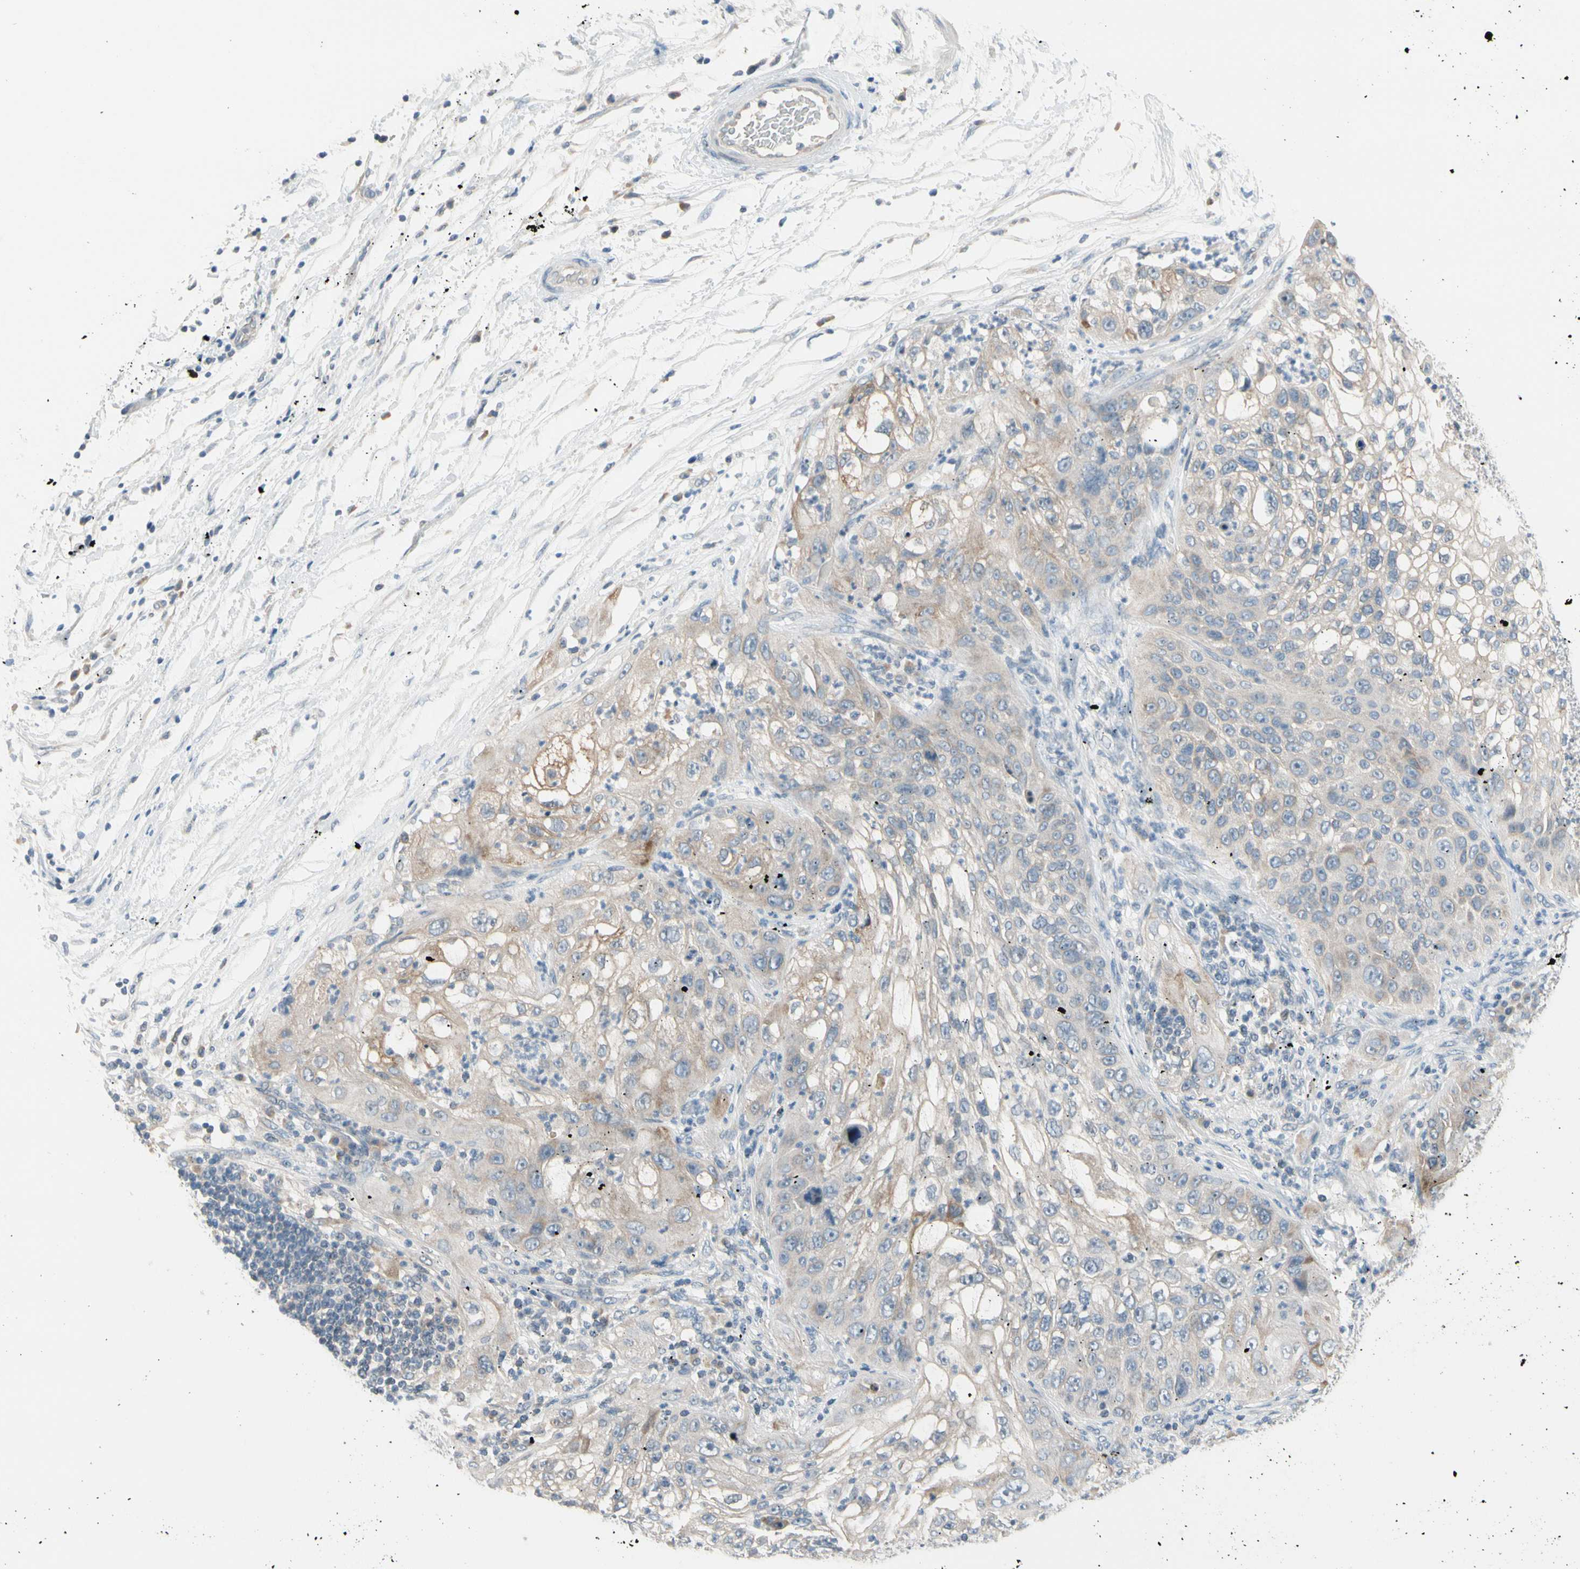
{"staining": {"intensity": "weak", "quantity": ">75%", "location": "cytoplasmic/membranous"}, "tissue": "lung cancer", "cell_type": "Tumor cells", "image_type": "cancer", "snomed": [{"axis": "morphology", "description": "Inflammation, NOS"}, {"axis": "morphology", "description": "Squamous cell carcinoma, NOS"}, {"axis": "topography", "description": "Lymph node"}, {"axis": "topography", "description": "Soft tissue"}, {"axis": "topography", "description": "Lung"}], "caption": "Lung cancer was stained to show a protein in brown. There is low levels of weak cytoplasmic/membranous expression in approximately >75% of tumor cells.", "gene": "PIP5K1B", "patient": {"sex": "male", "age": 66}}